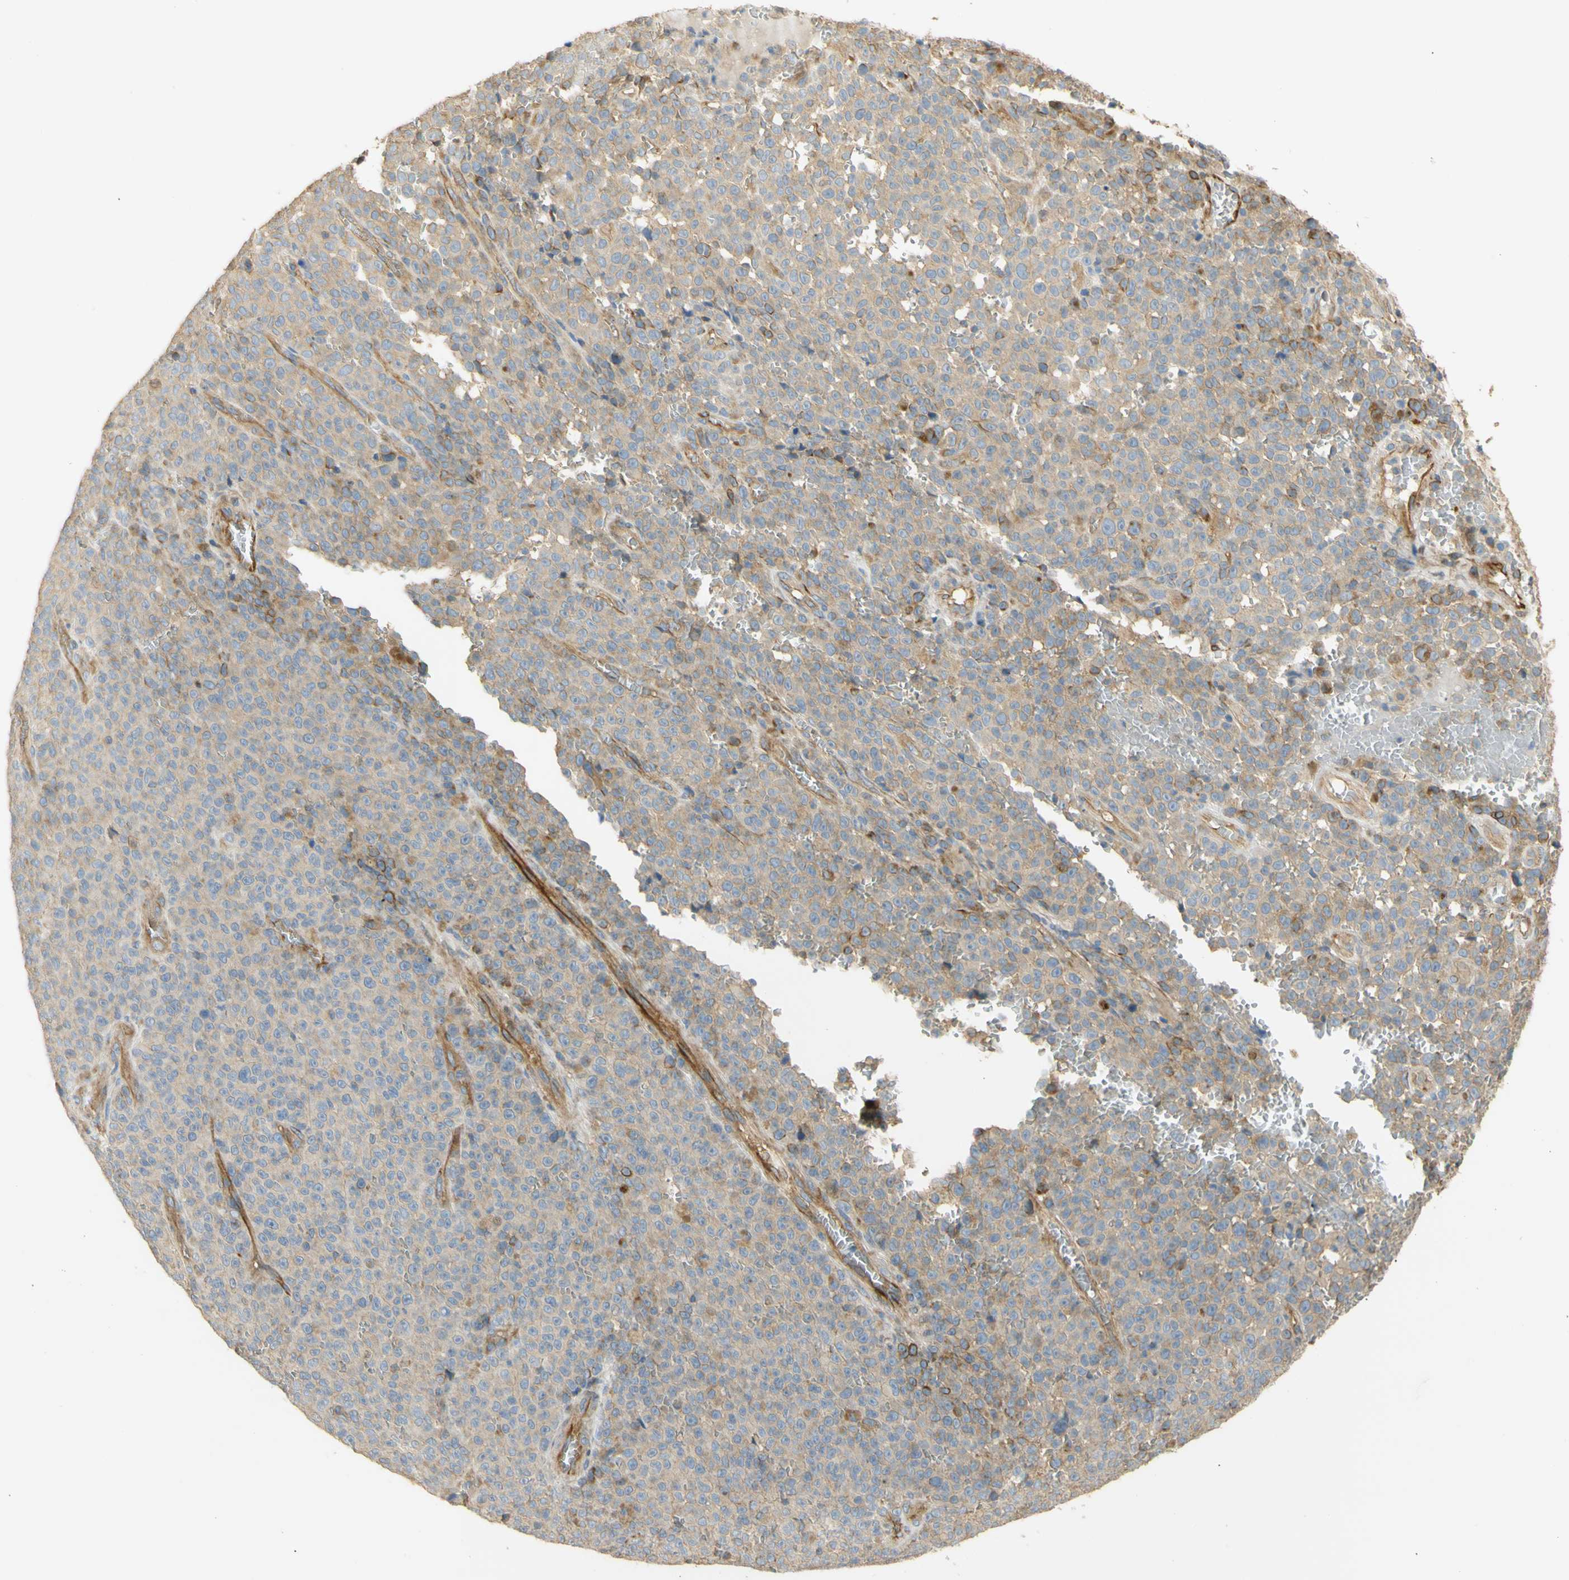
{"staining": {"intensity": "moderate", "quantity": "25%-75%", "location": "cytoplasmic/membranous"}, "tissue": "melanoma", "cell_type": "Tumor cells", "image_type": "cancer", "snomed": [{"axis": "morphology", "description": "Malignant melanoma, NOS"}, {"axis": "topography", "description": "Skin"}], "caption": "The immunohistochemical stain labels moderate cytoplasmic/membranous expression in tumor cells of malignant melanoma tissue.", "gene": "KCNE4", "patient": {"sex": "female", "age": 82}}